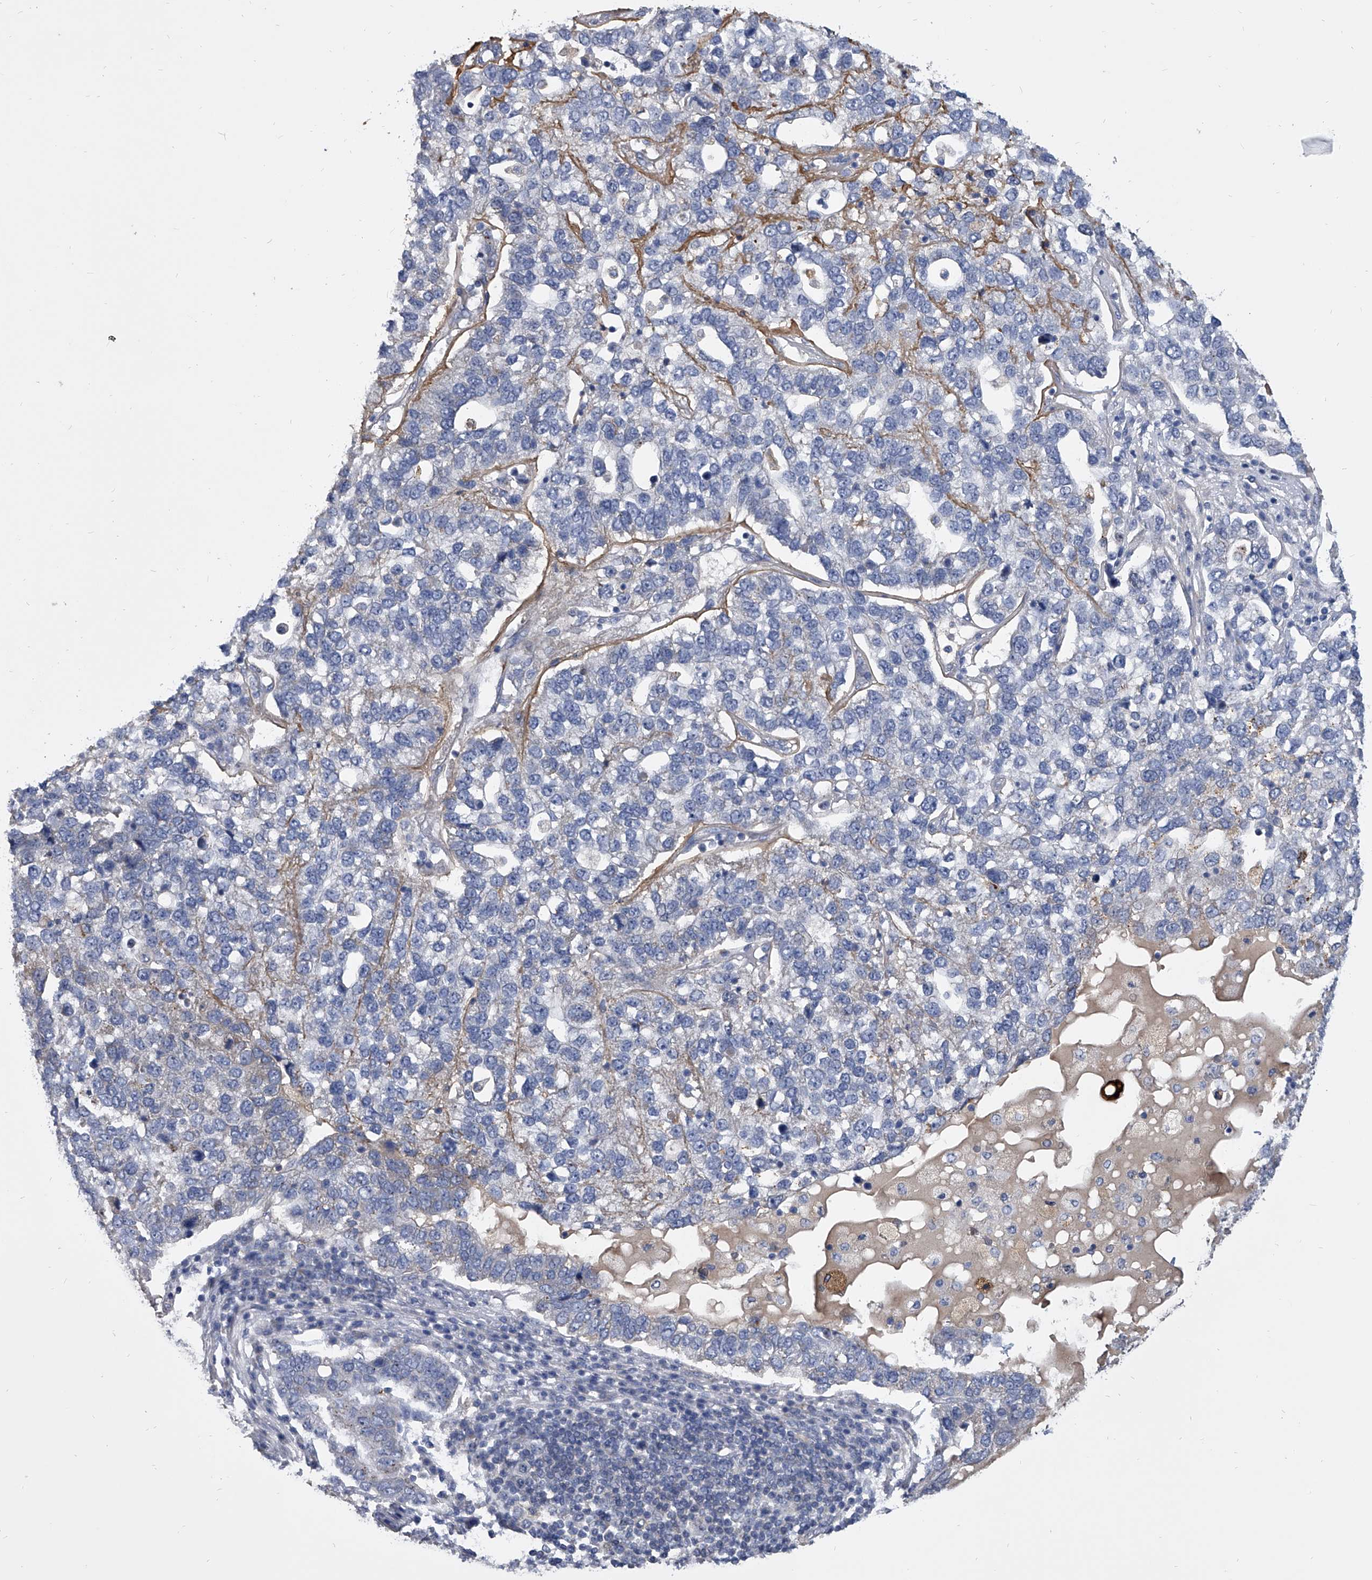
{"staining": {"intensity": "negative", "quantity": "none", "location": "none"}, "tissue": "pancreatic cancer", "cell_type": "Tumor cells", "image_type": "cancer", "snomed": [{"axis": "morphology", "description": "Adenocarcinoma, NOS"}, {"axis": "topography", "description": "Pancreas"}], "caption": "Human pancreatic adenocarcinoma stained for a protein using IHC displays no staining in tumor cells.", "gene": "SPP1", "patient": {"sex": "female", "age": 61}}